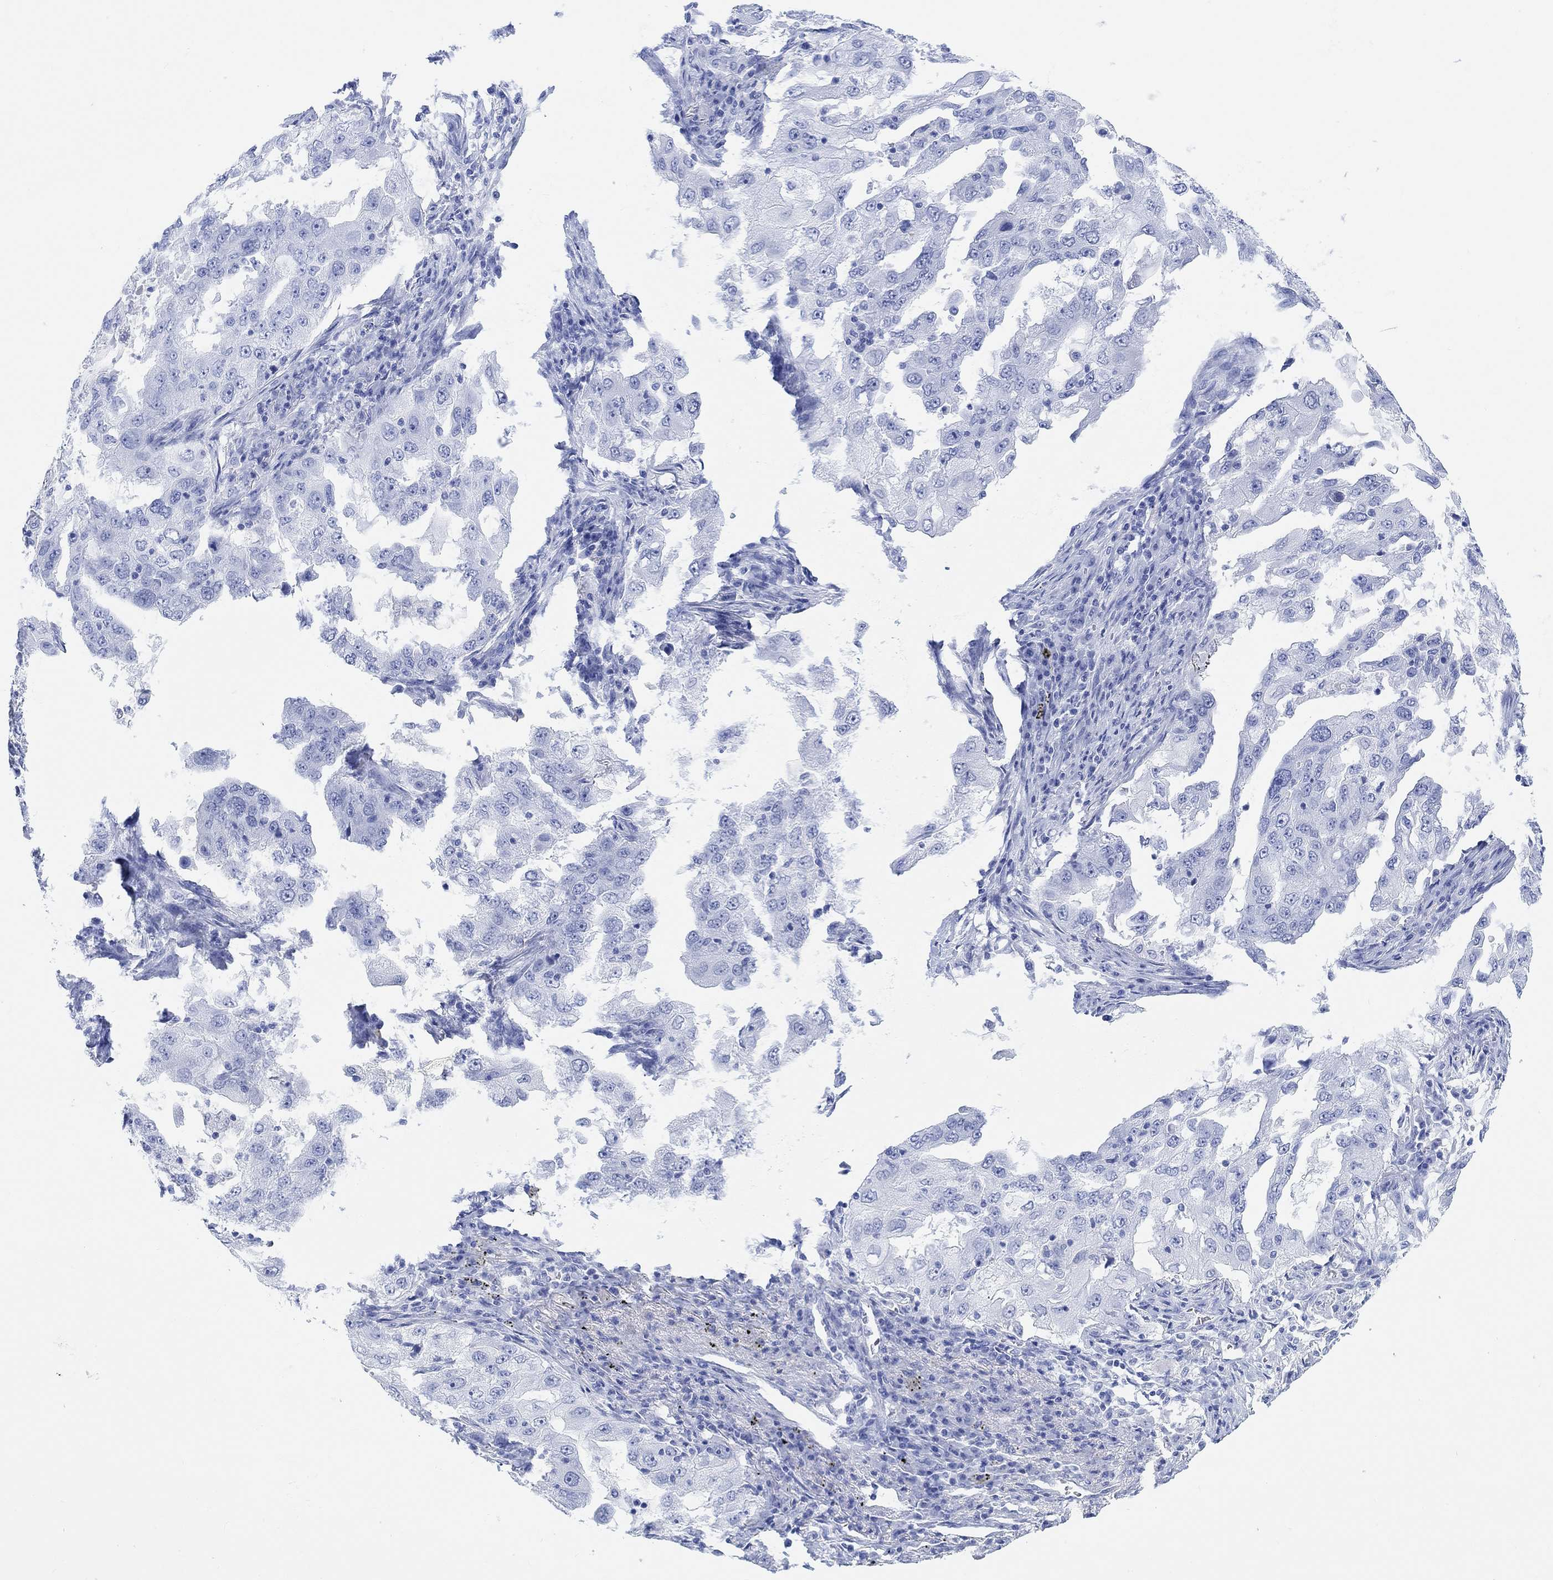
{"staining": {"intensity": "negative", "quantity": "none", "location": "none"}, "tissue": "lung cancer", "cell_type": "Tumor cells", "image_type": "cancer", "snomed": [{"axis": "morphology", "description": "Adenocarcinoma, NOS"}, {"axis": "topography", "description": "Lung"}], "caption": "High magnification brightfield microscopy of lung adenocarcinoma stained with DAB (brown) and counterstained with hematoxylin (blue): tumor cells show no significant staining.", "gene": "ANKRD33", "patient": {"sex": "female", "age": 61}}